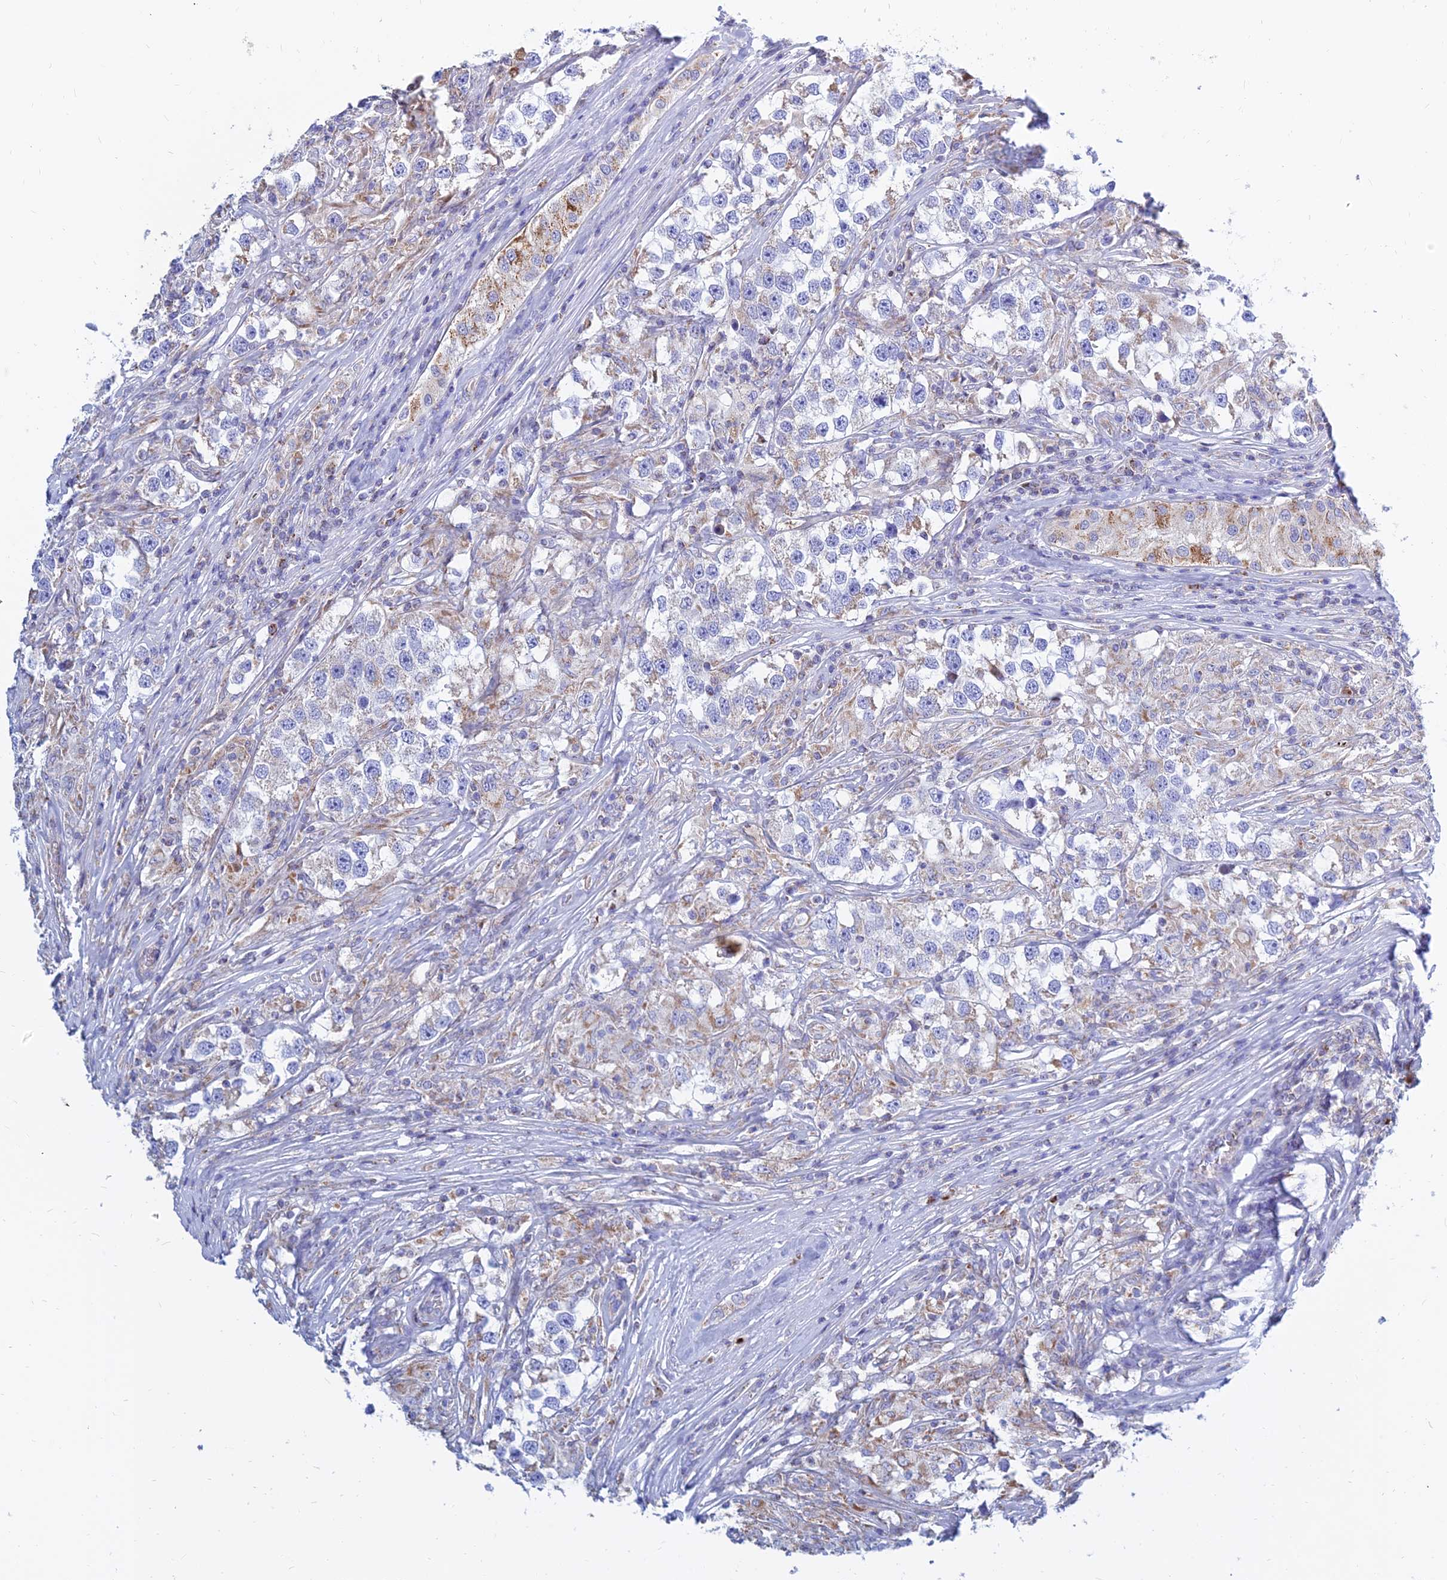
{"staining": {"intensity": "negative", "quantity": "none", "location": "none"}, "tissue": "testis cancer", "cell_type": "Tumor cells", "image_type": "cancer", "snomed": [{"axis": "morphology", "description": "Seminoma, NOS"}, {"axis": "topography", "description": "Testis"}], "caption": "A high-resolution histopathology image shows immunohistochemistry staining of testis cancer (seminoma), which exhibits no significant staining in tumor cells. (IHC, brightfield microscopy, high magnification).", "gene": "MGST1", "patient": {"sex": "male", "age": 46}}